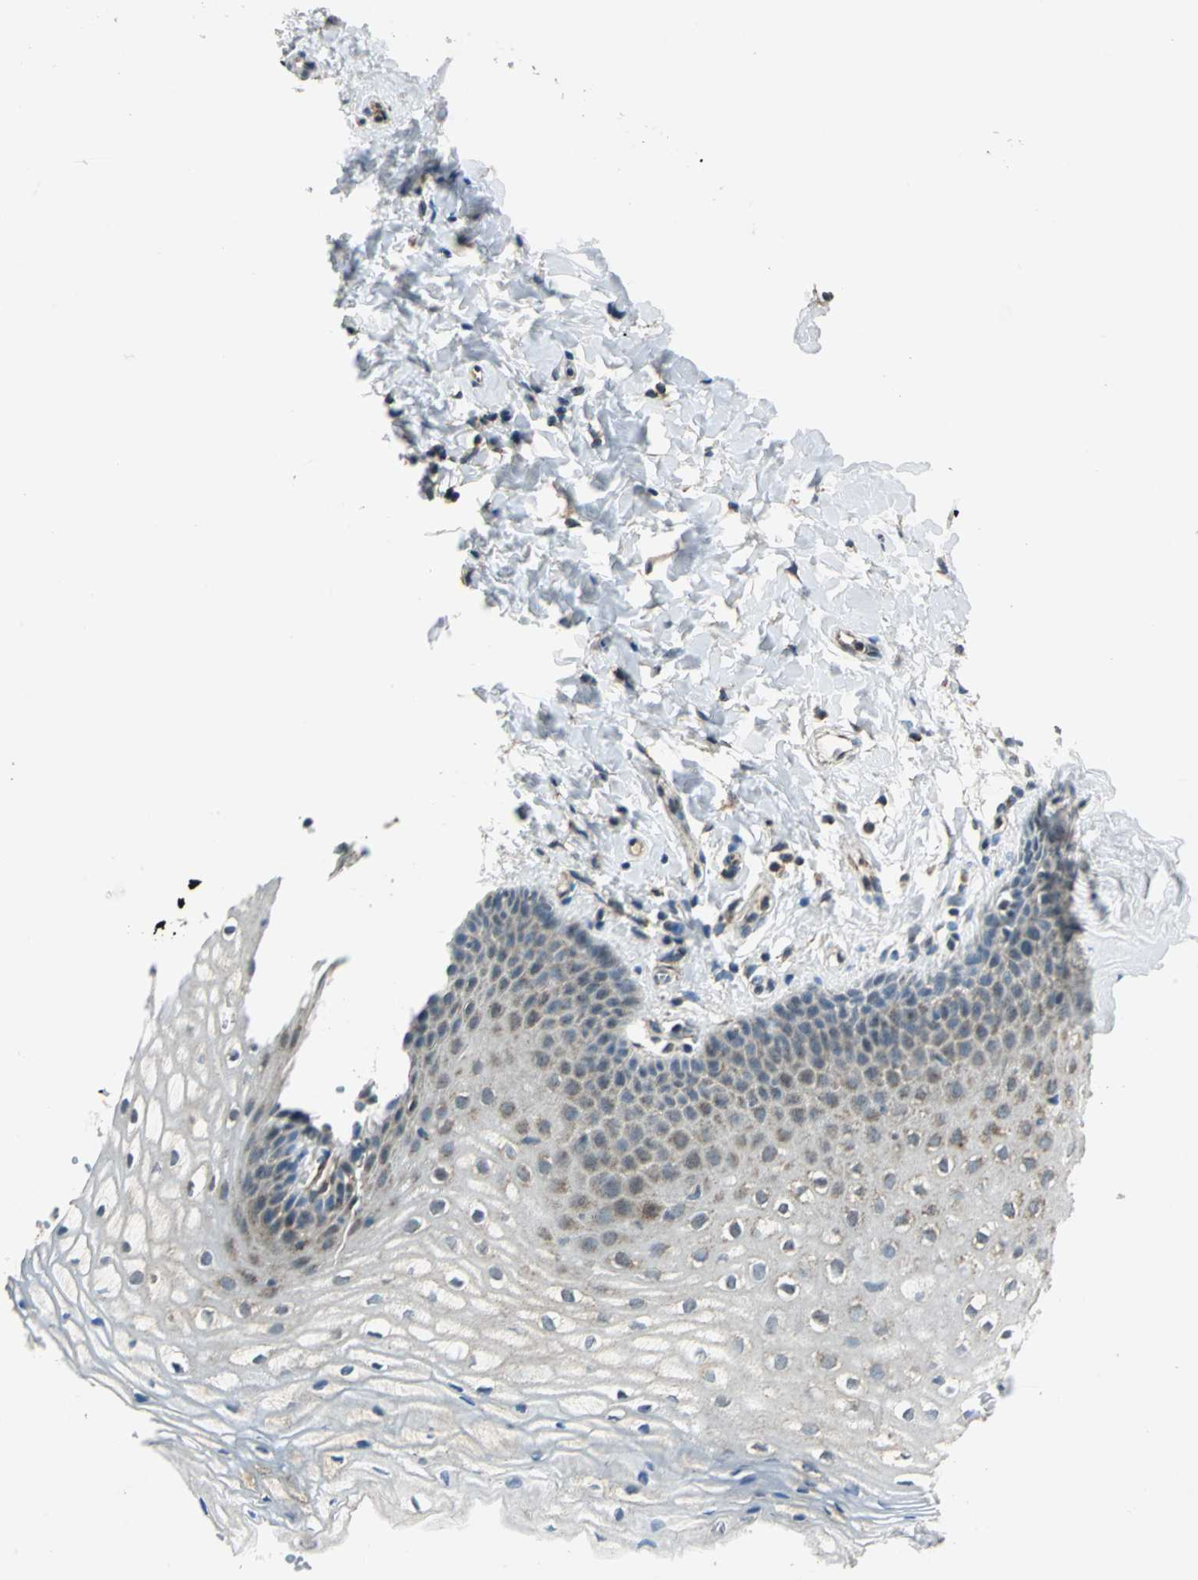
{"staining": {"intensity": "moderate", "quantity": "25%-75%", "location": "cytoplasmic/membranous"}, "tissue": "vagina", "cell_type": "Squamous epithelial cells", "image_type": "normal", "snomed": [{"axis": "morphology", "description": "Normal tissue, NOS"}, {"axis": "topography", "description": "Vagina"}], "caption": "This micrograph shows unremarkable vagina stained with immunohistochemistry to label a protein in brown. The cytoplasmic/membranous of squamous epithelial cells show moderate positivity for the protein. Nuclei are counter-stained blue.", "gene": "NUDT2", "patient": {"sex": "female", "age": 55}}